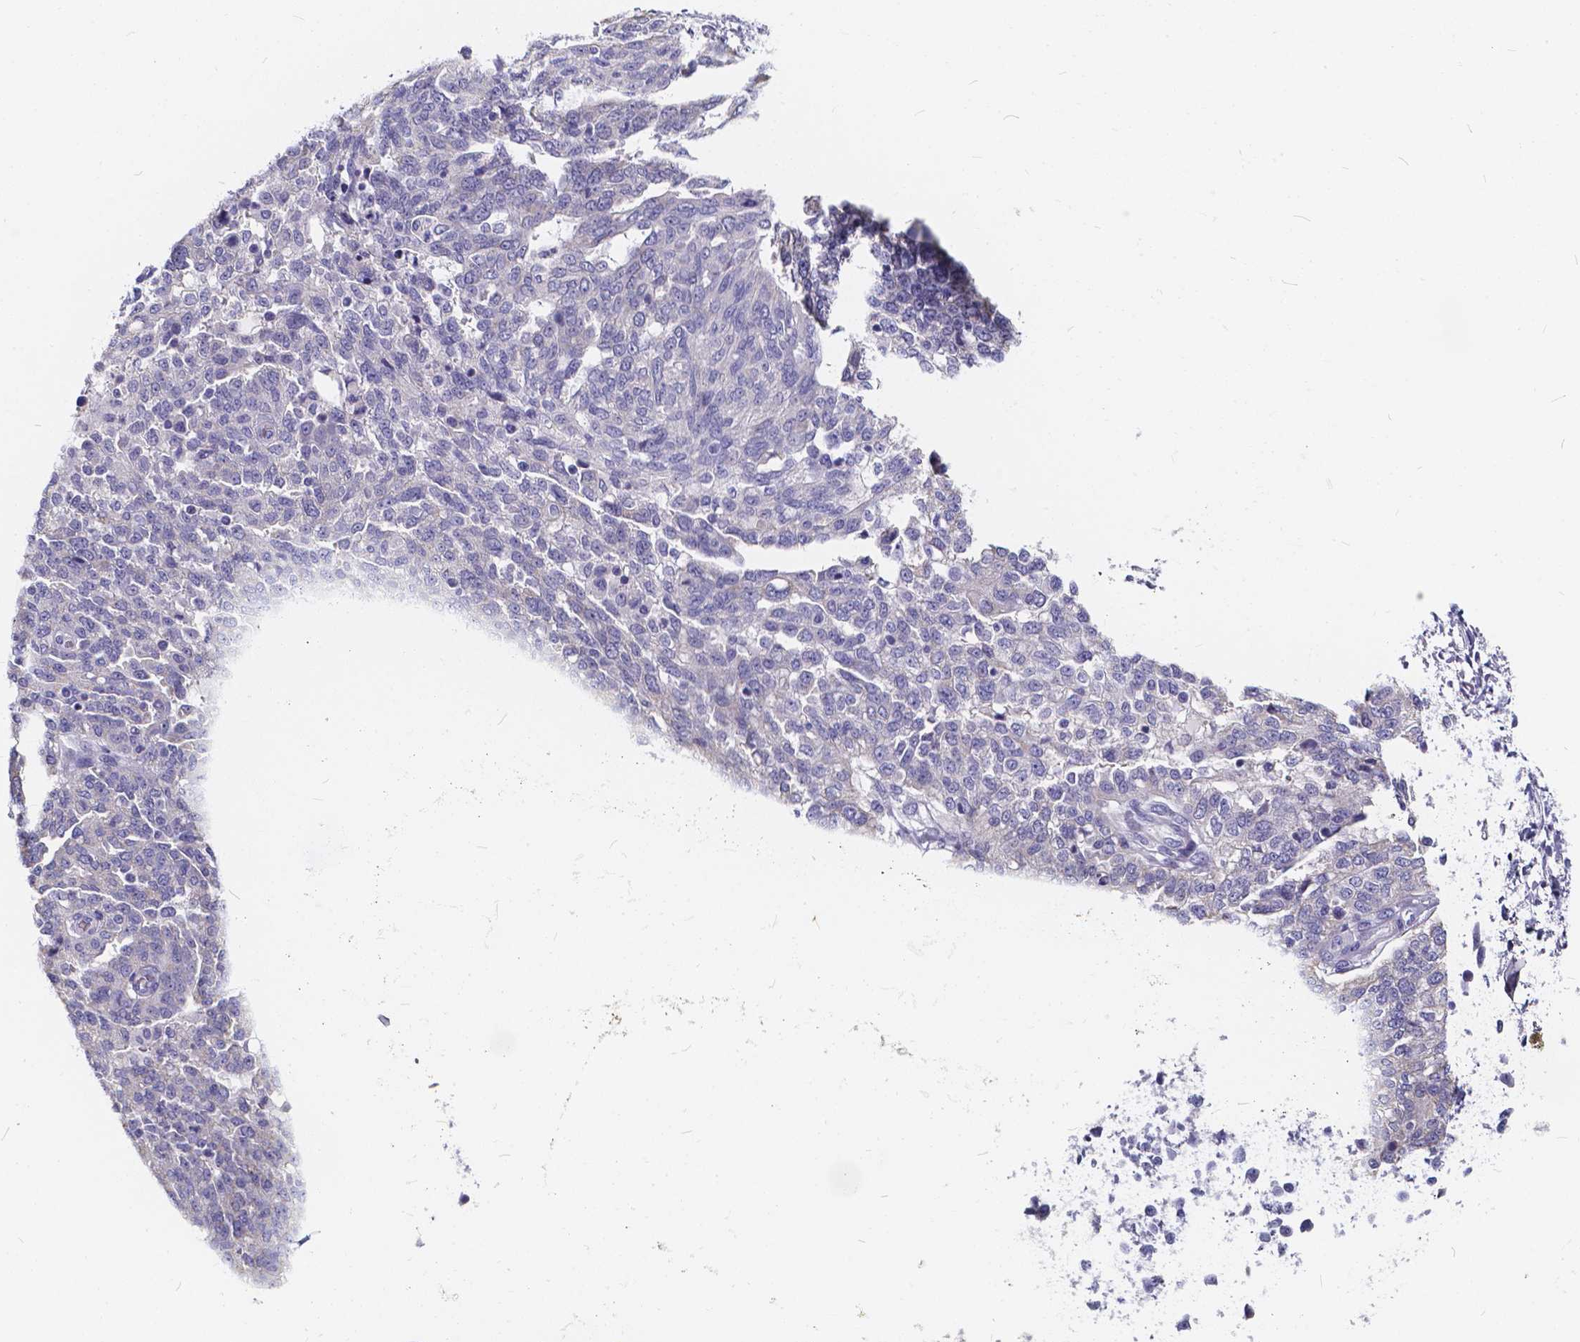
{"staining": {"intensity": "negative", "quantity": "none", "location": "none"}, "tissue": "ovarian cancer", "cell_type": "Tumor cells", "image_type": "cancer", "snomed": [{"axis": "morphology", "description": "Cystadenocarcinoma, serous, NOS"}, {"axis": "topography", "description": "Ovary"}], "caption": "Ovarian serous cystadenocarcinoma was stained to show a protein in brown. There is no significant expression in tumor cells.", "gene": "SPEF2", "patient": {"sex": "female", "age": 67}}